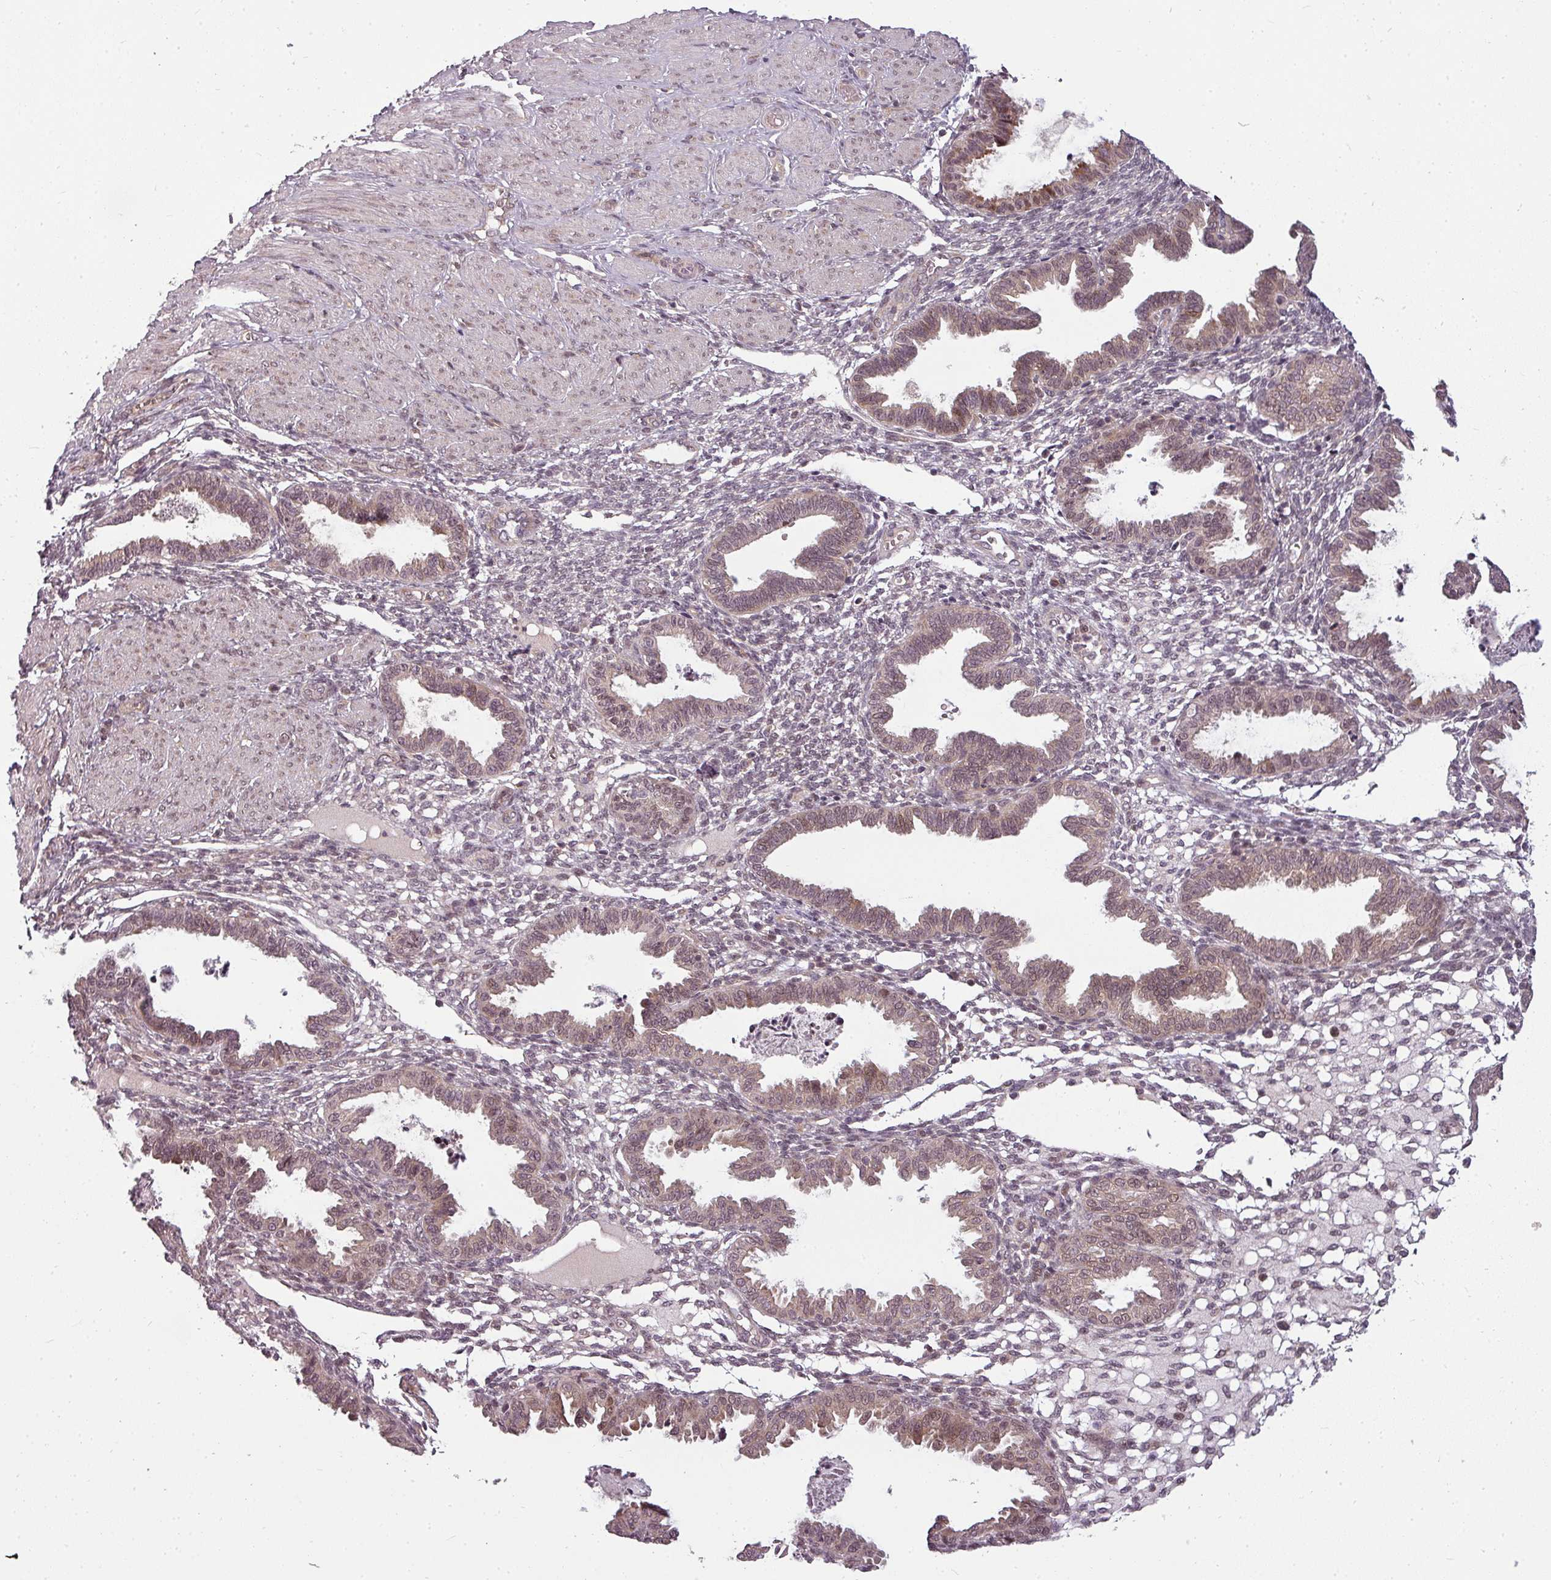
{"staining": {"intensity": "negative", "quantity": "none", "location": "none"}, "tissue": "endometrium", "cell_type": "Cells in endometrial stroma", "image_type": "normal", "snomed": [{"axis": "morphology", "description": "Normal tissue, NOS"}, {"axis": "topography", "description": "Endometrium"}], "caption": "DAB immunohistochemical staining of benign endometrium exhibits no significant staining in cells in endometrial stroma.", "gene": "CLIC1", "patient": {"sex": "female", "age": 33}}